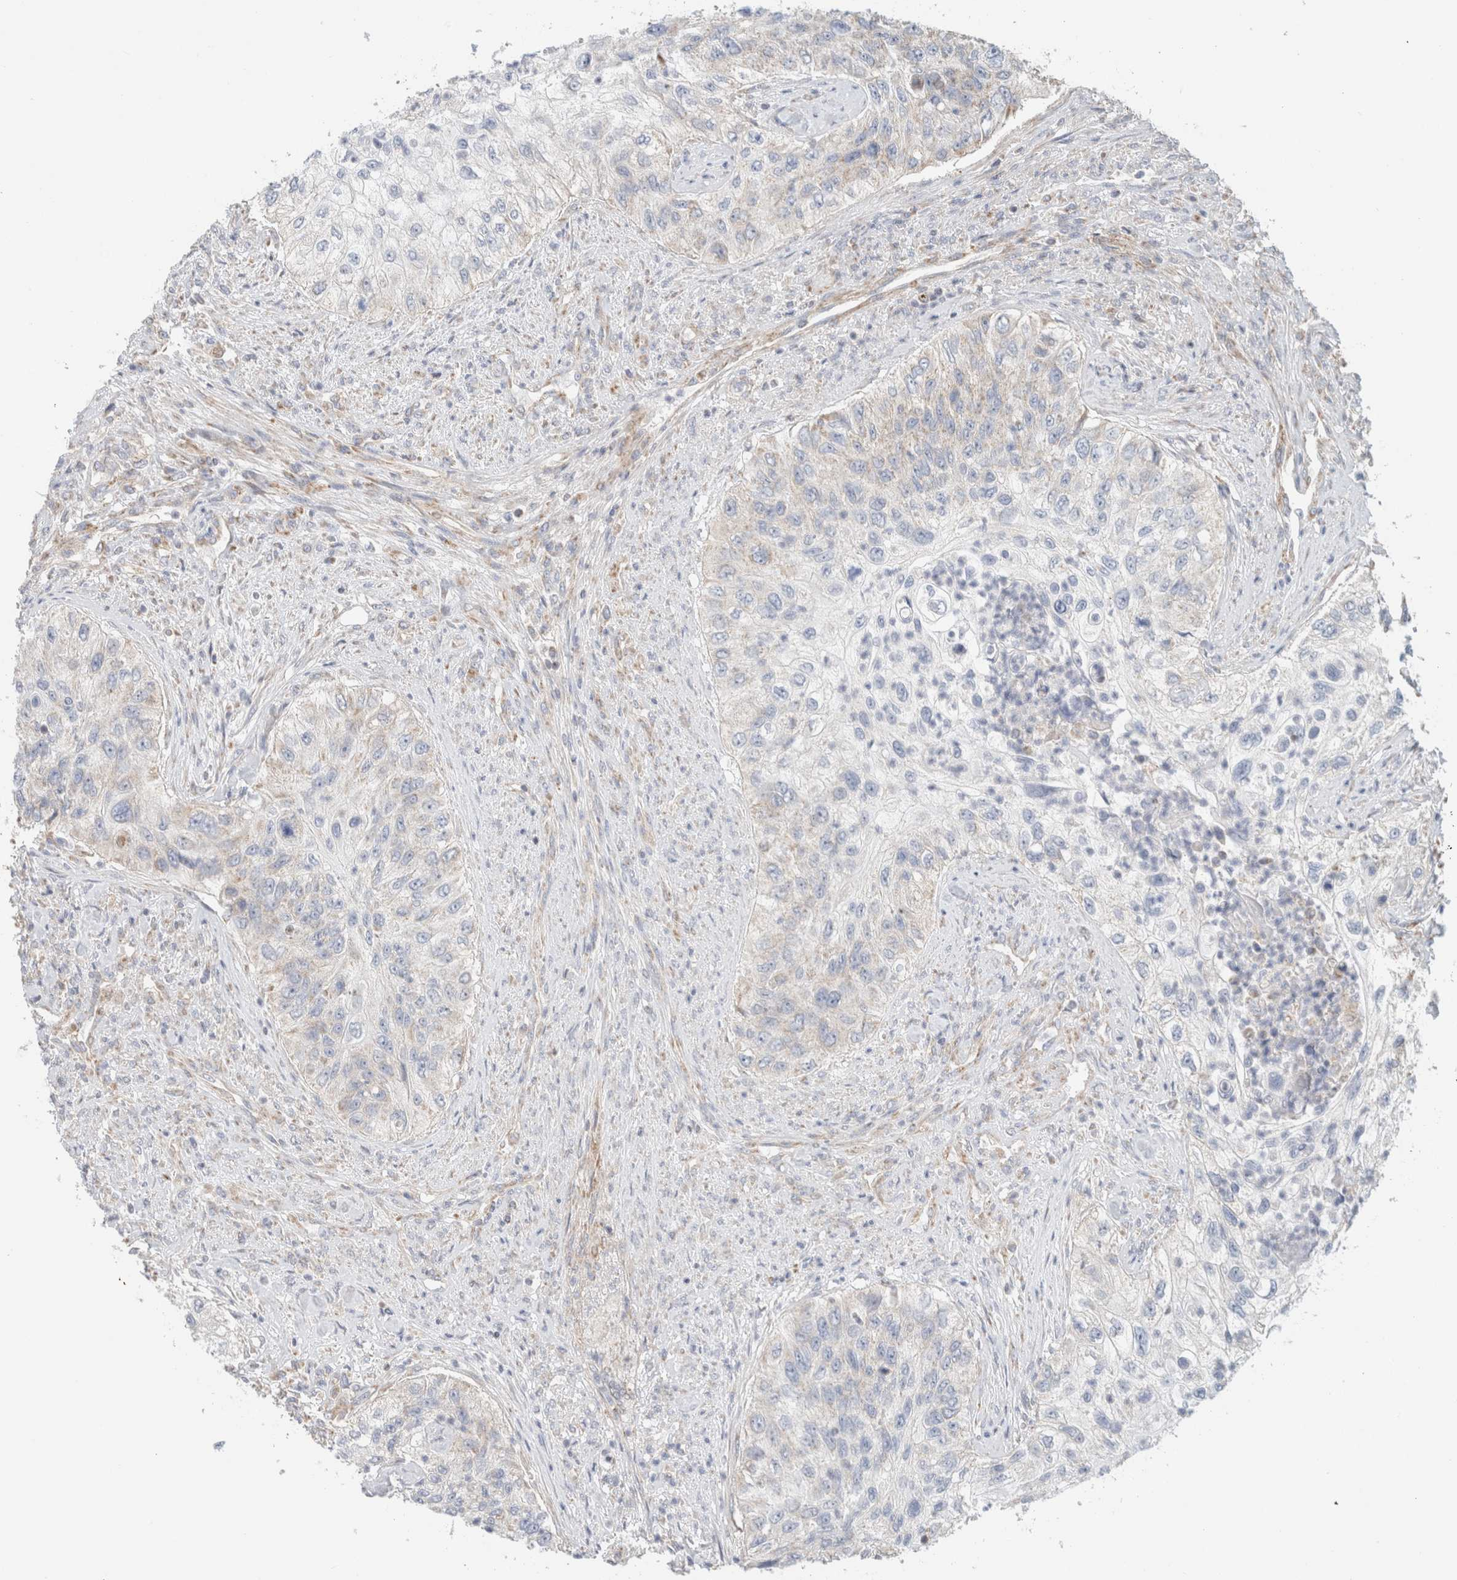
{"staining": {"intensity": "negative", "quantity": "none", "location": "none"}, "tissue": "urothelial cancer", "cell_type": "Tumor cells", "image_type": "cancer", "snomed": [{"axis": "morphology", "description": "Urothelial carcinoma, High grade"}, {"axis": "topography", "description": "Urinary bladder"}], "caption": "An immunohistochemistry (IHC) micrograph of urothelial cancer is shown. There is no staining in tumor cells of urothelial cancer.", "gene": "MRM3", "patient": {"sex": "female", "age": 60}}